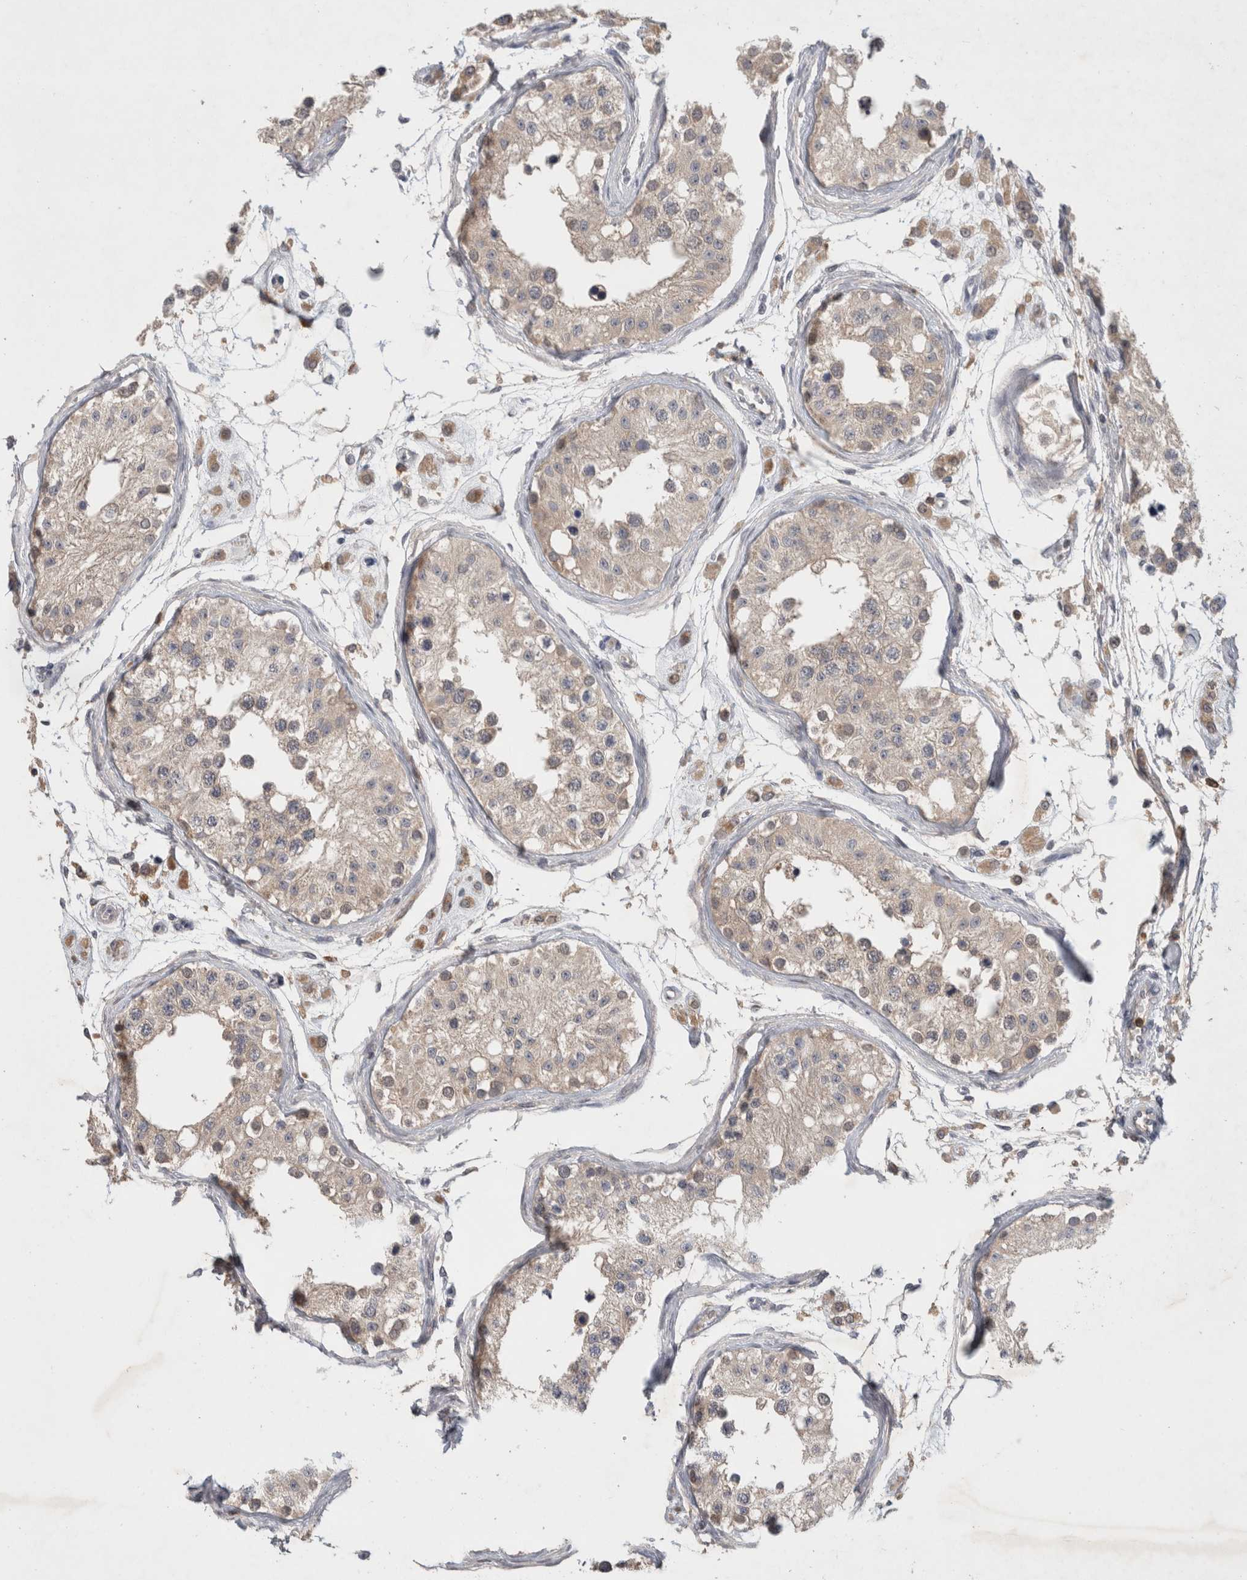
{"staining": {"intensity": "weak", "quantity": "25%-75%", "location": "cytoplasmic/membranous"}, "tissue": "testis", "cell_type": "Cells in seminiferous ducts", "image_type": "normal", "snomed": [{"axis": "morphology", "description": "Normal tissue, NOS"}, {"axis": "morphology", "description": "Adenocarcinoma, metastatic, NOS"}, {"axis": "topography", "description": "Testis"}], "caption": "High-power microscopy captured an IHC histopathology image of benign testis, revealing weak cytoplasmic/membranous positivity in about 25%-75% of cells in seminiferous ducts.", "gene": "GFRA2", "patient": {"sex": "male", "age": 26}}